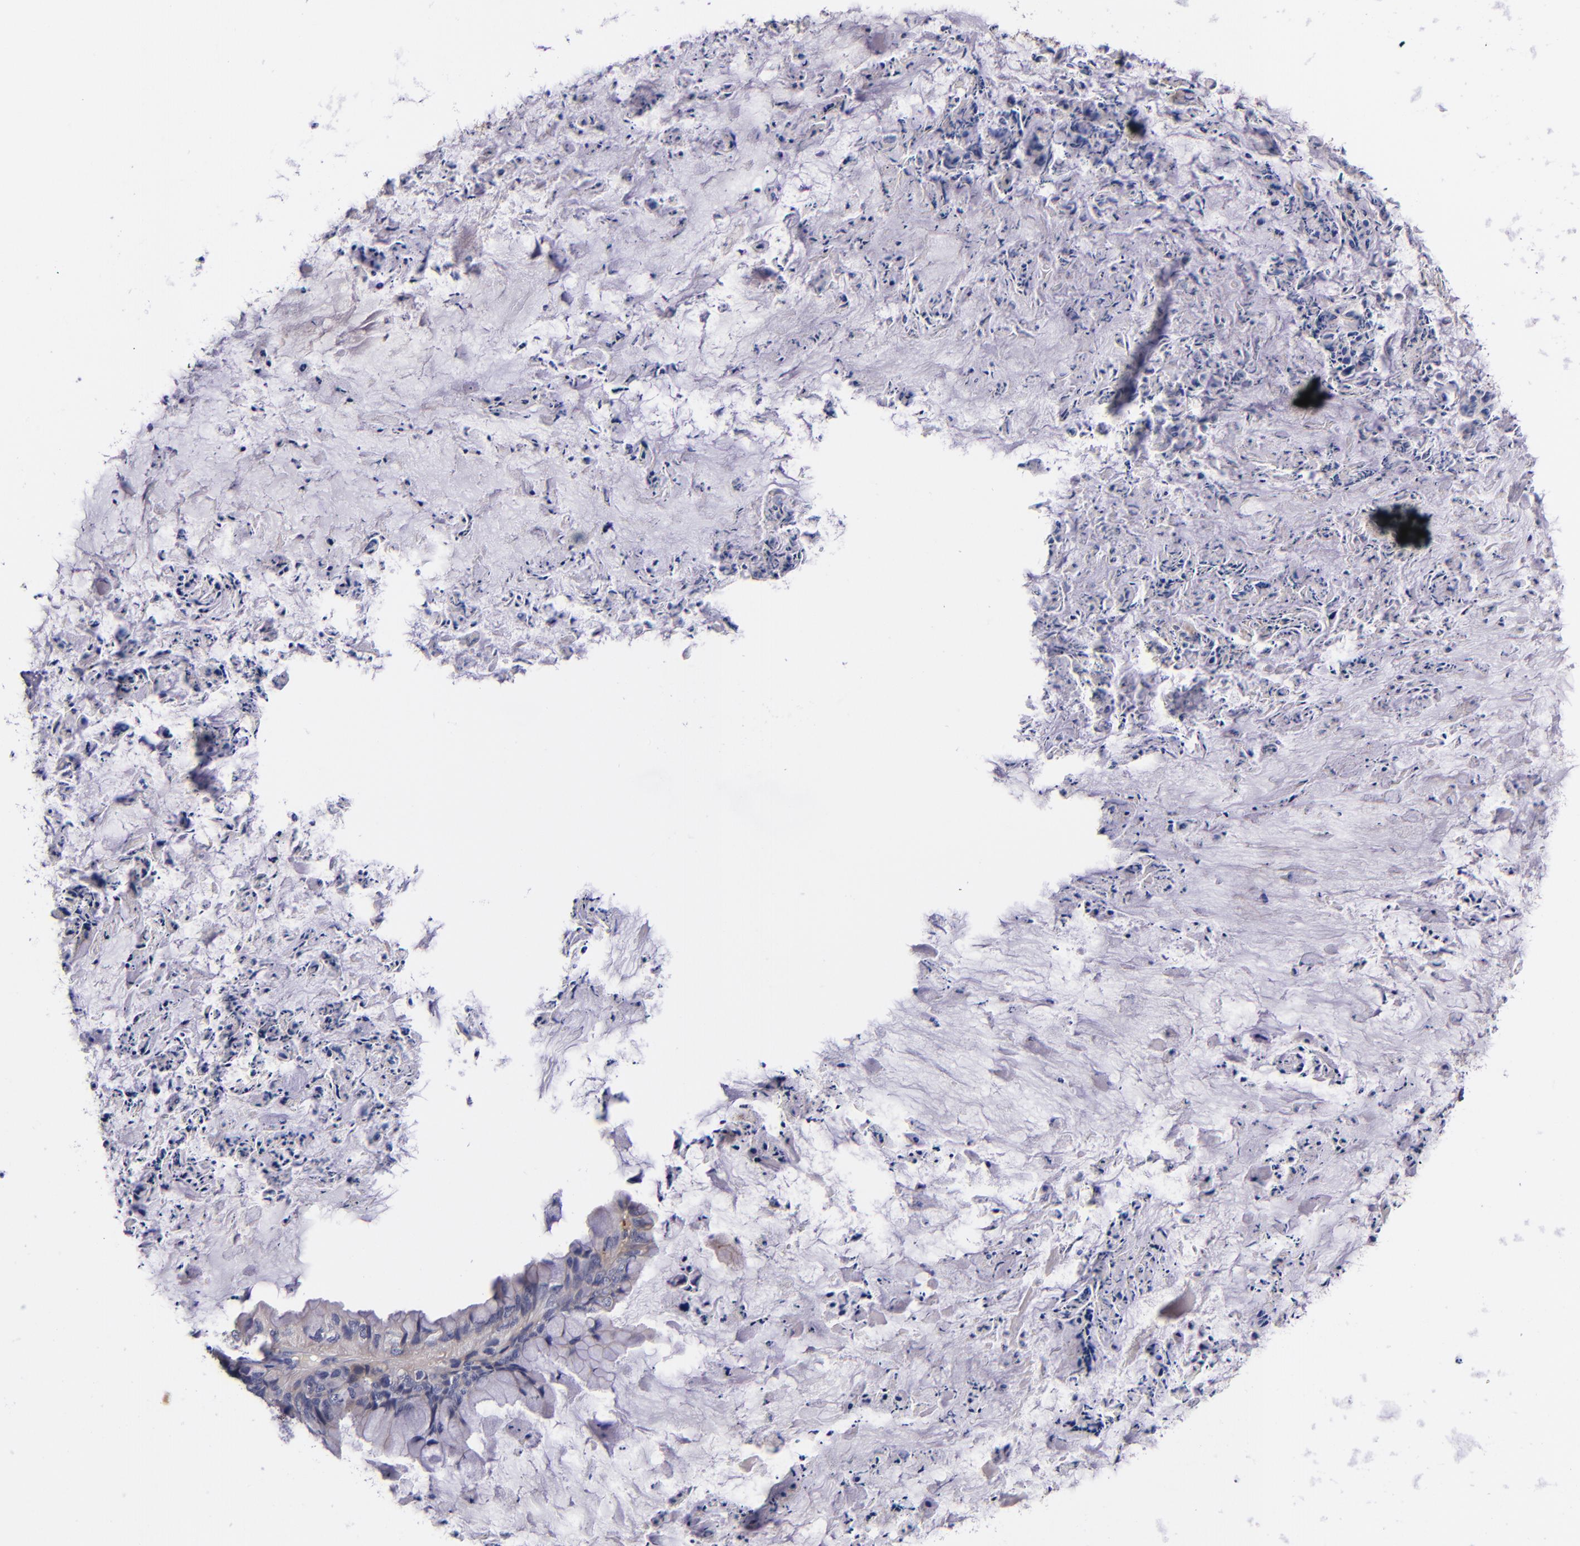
{"staining": {"intensity": "weak", "quantity": ">75%", "location": "cytoplasmic/membranous"}, "tissue": "ovarian cancer", "cell_type": "Tumor cells", "image_type": "cancer", "snomed": [{"axis": "morphology", "description": "Cystadenocarcinoma, mucinous, NOS"}, {"axis": "topography", "description": "Ovary"}], "caption": "There is low levels of weak cytoplasmic/membranous staining in tumor cells of ovarian cancer, as demonstrated by immunohistochemical staining (brown color).", "gene": "RBP4", "patient": {"sex": "female", "age": 36}}